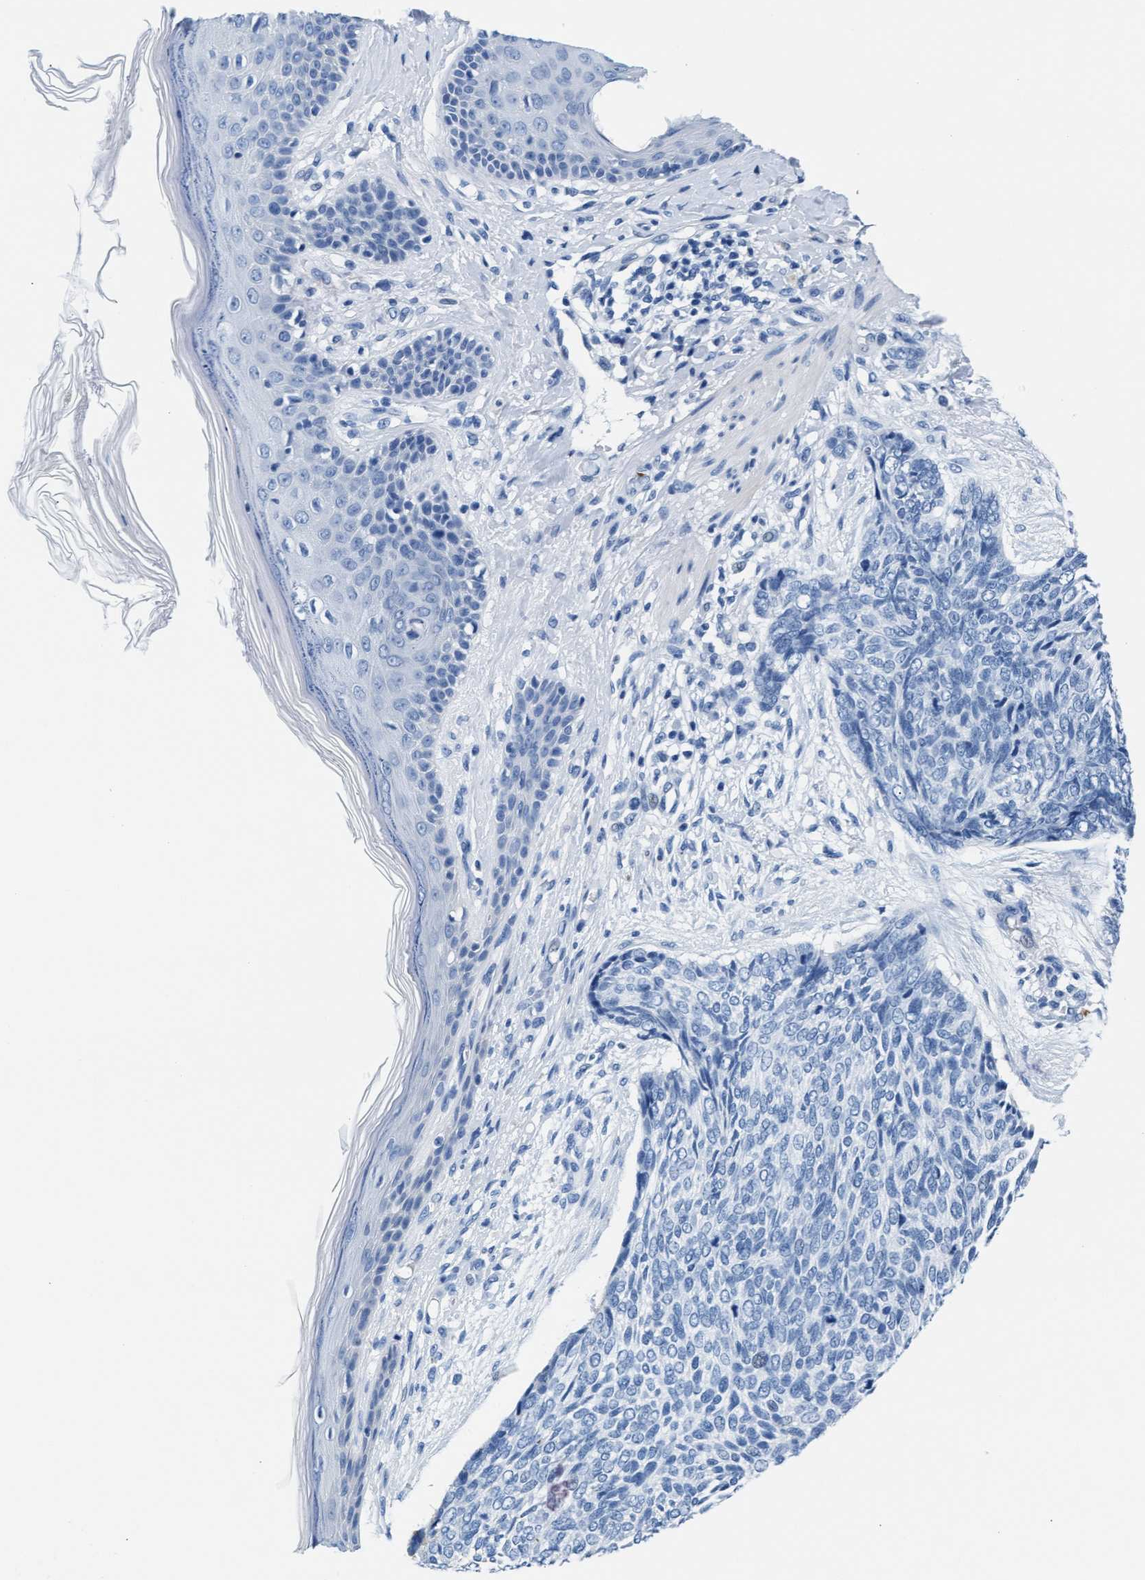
{"staining": {"intensity": "negative", "quantity": "none", "location": "none"}, "tissue": "skin cancer", "cell_type": "Tumor cells", "image_type": "cancer", "snomed": [{"axis": "morphology", "description": "Basal cell carcinoma"}, {"axis": "topography", "description": "Skin"}], "caption": "There is no significant expression in tumor cells of skin cancer.", "gene": "MMP8", "patient": {"sex": "female", "age": 84}}